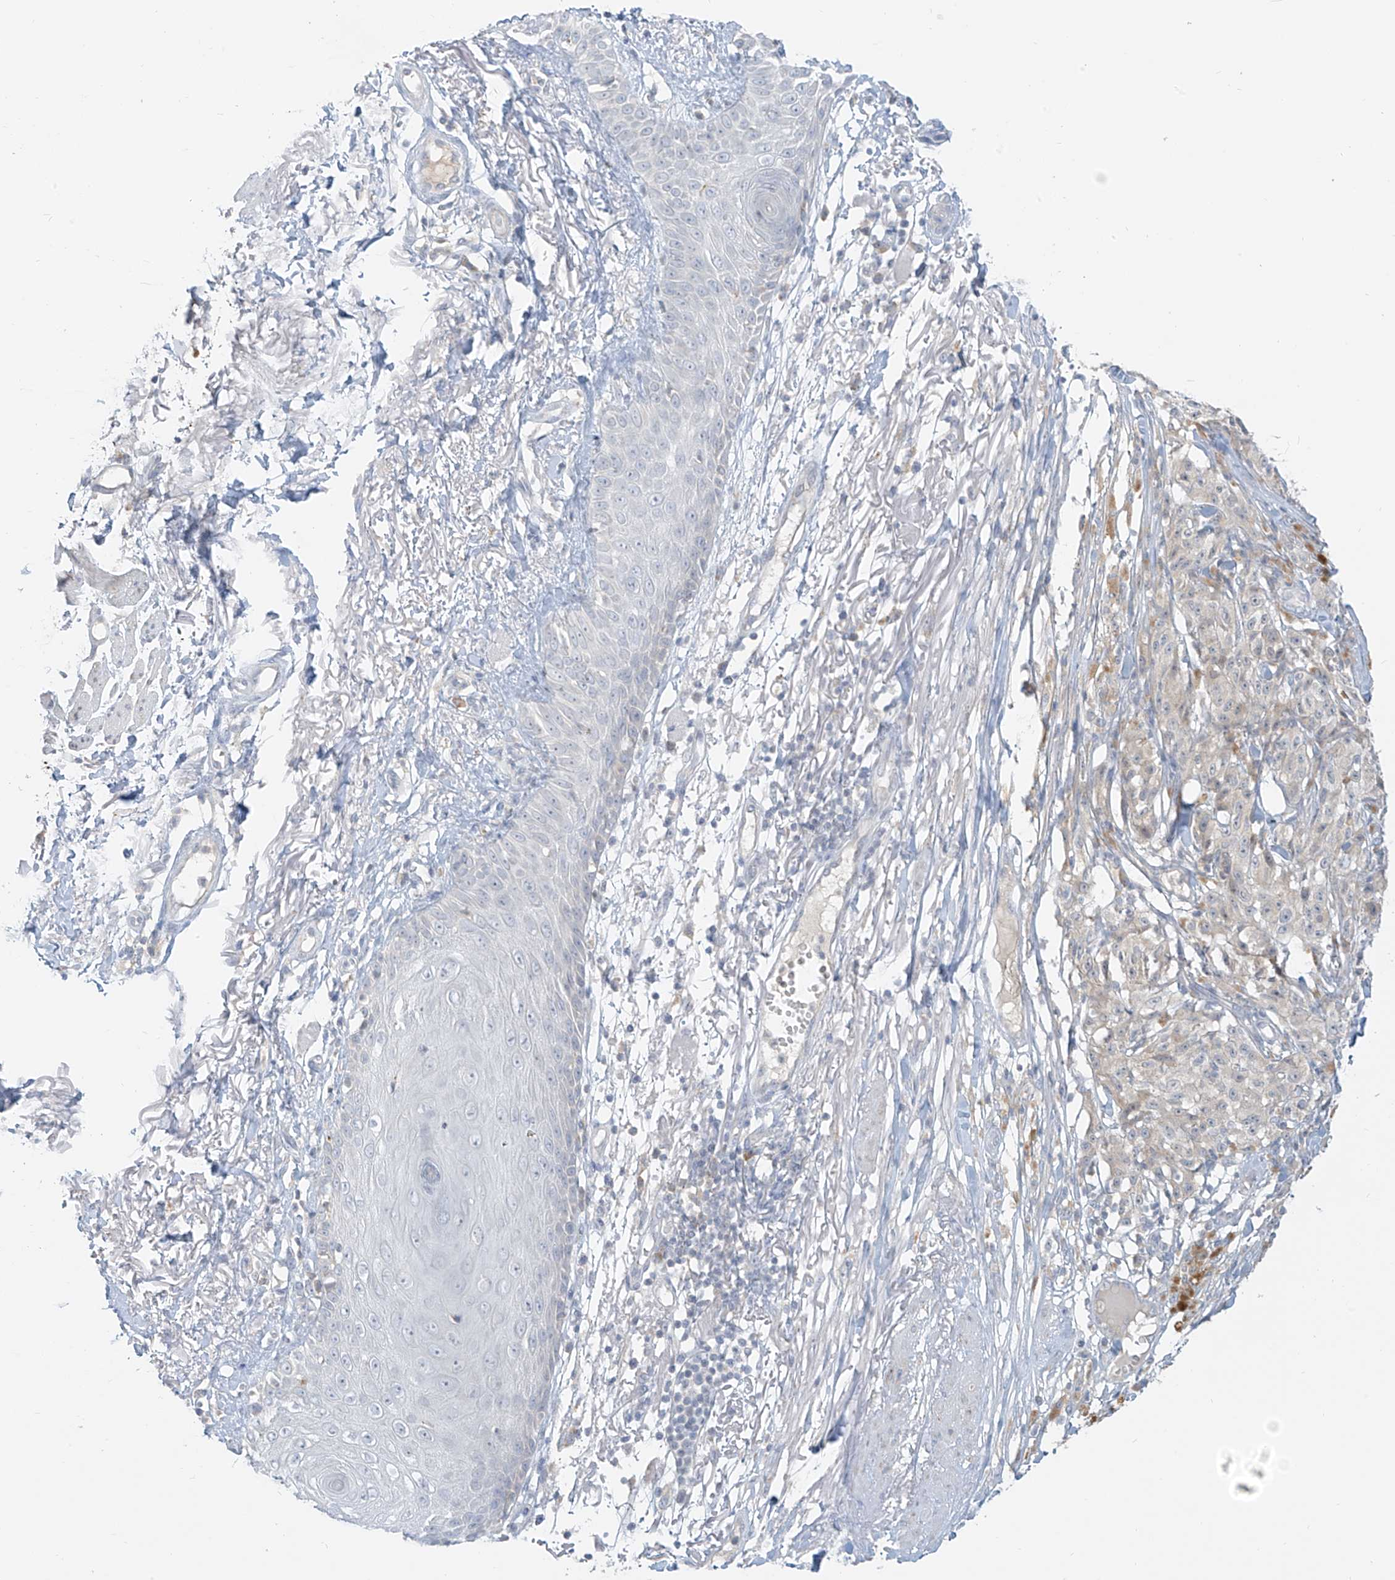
{"staining": {"intensity": "negative", "quantity": "none", "location": "none"}, "tissue": "melanoma", "cell_type": "Tumor cells", "image_type": "cancer", "snomed": [{"axis": "morphology", "description": "Malignant melanoma, NOS"}, {"axis": "topography", "description": "Skin"}], "caption": "The IHC photomicrograph has no significant positivity in tumor cells of melanoma tissue.", "gene": "C2orf42", "patient": {"sex": "female", "age": 82}}